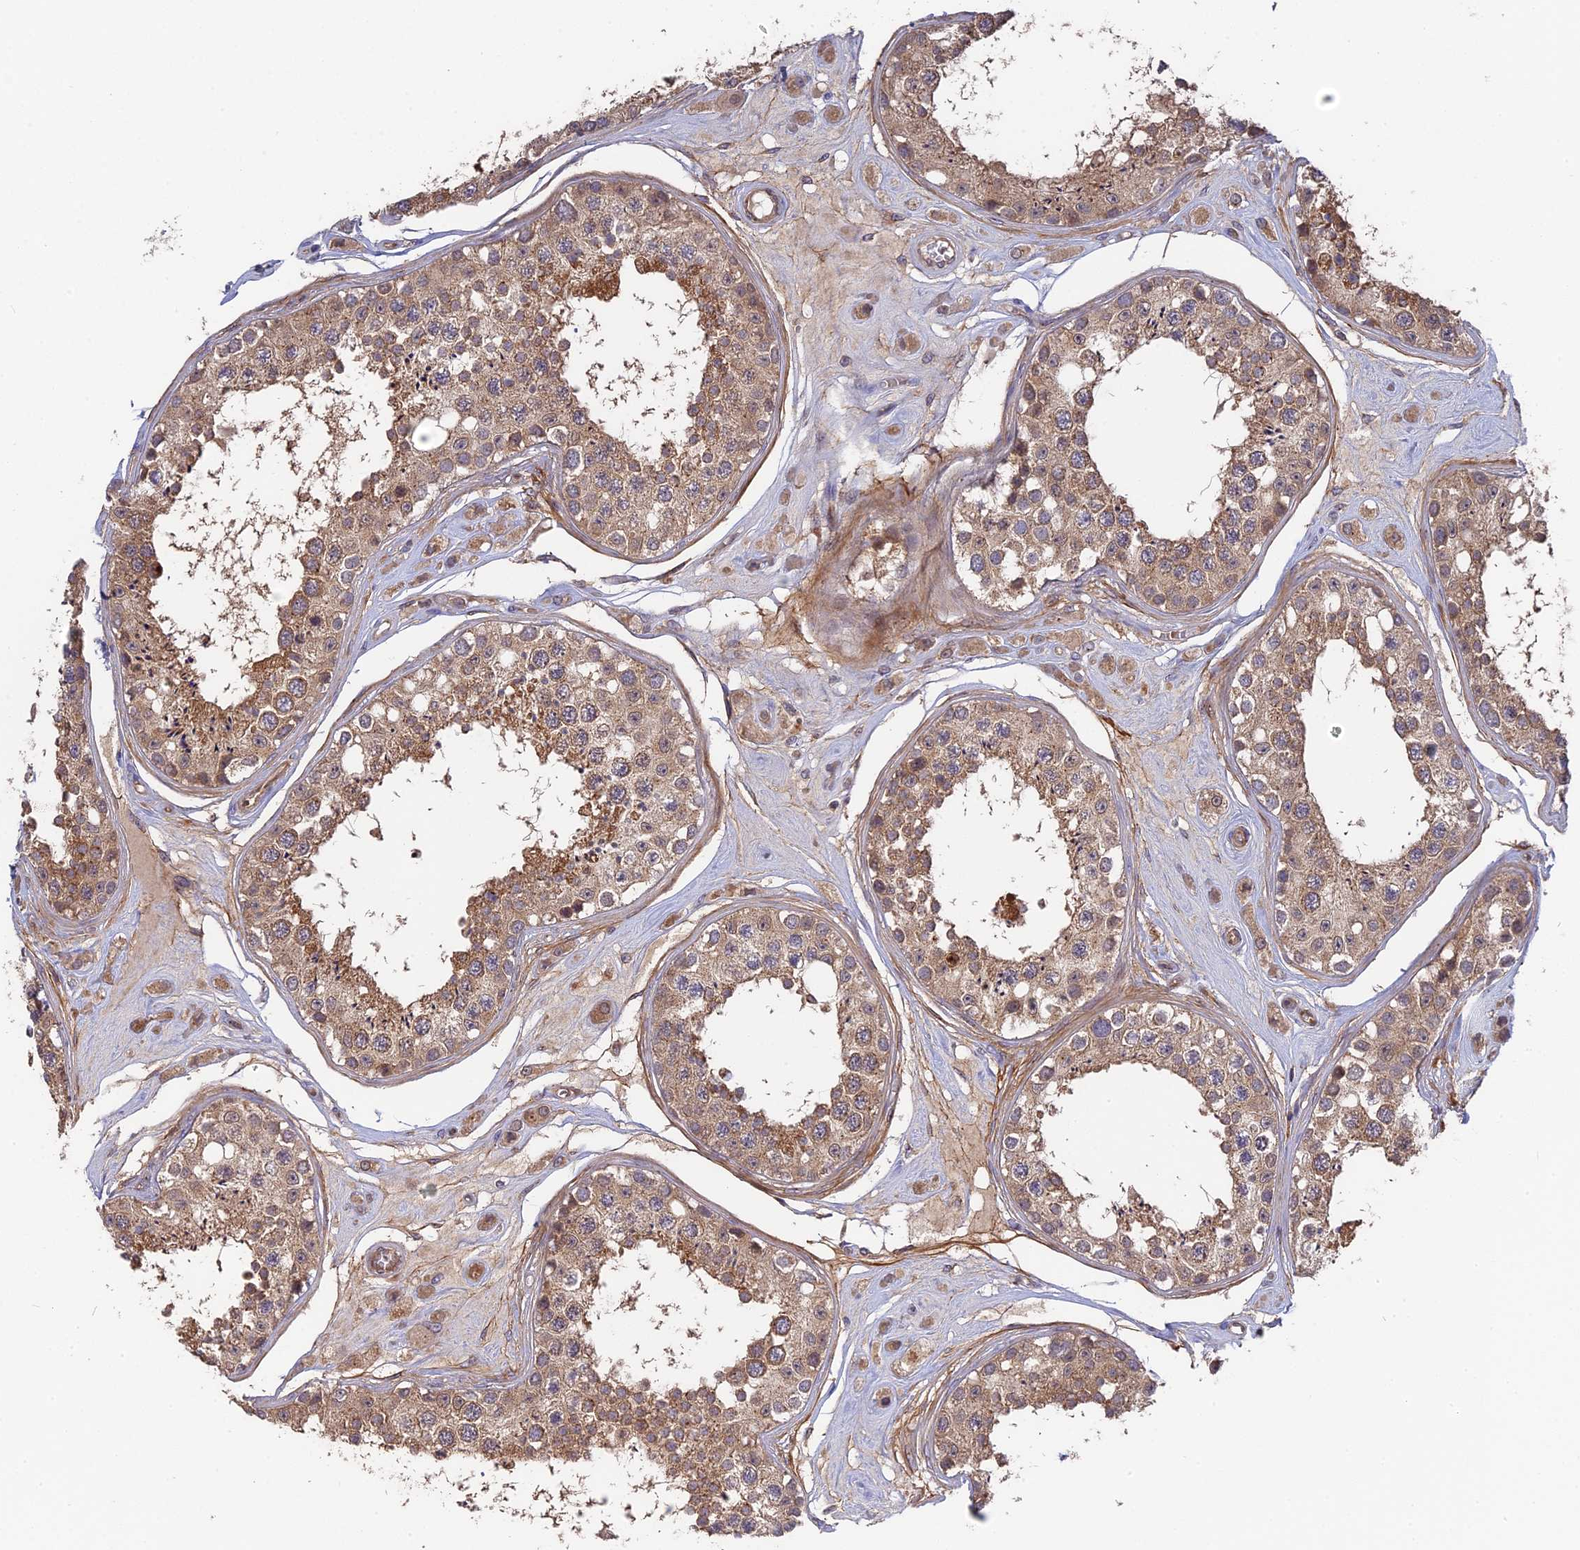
{"staining": {"intensity": "moderate", "quantity": ">75%", "location": "cytoplasmic/membranous"}, "tissue": "testis", "cell_type": "Cells in seminiferous ducts", "image_type": "normal", "snomed": [{"axis": "morphology", "description": "Normal tissue, NOS"}, {"axis": "topography", "description": "Testis"}], "caption": "Immunohistochemistry (DAB (3,3'-diaminobenzidine)) staining of unremarkable human testis shows moderate cytoplasmic/membranous protein positivity in about >75% of cells in seminiferous ducts.", "gene": "RPIA", "patient": {"sex": "male", "age": 25}}